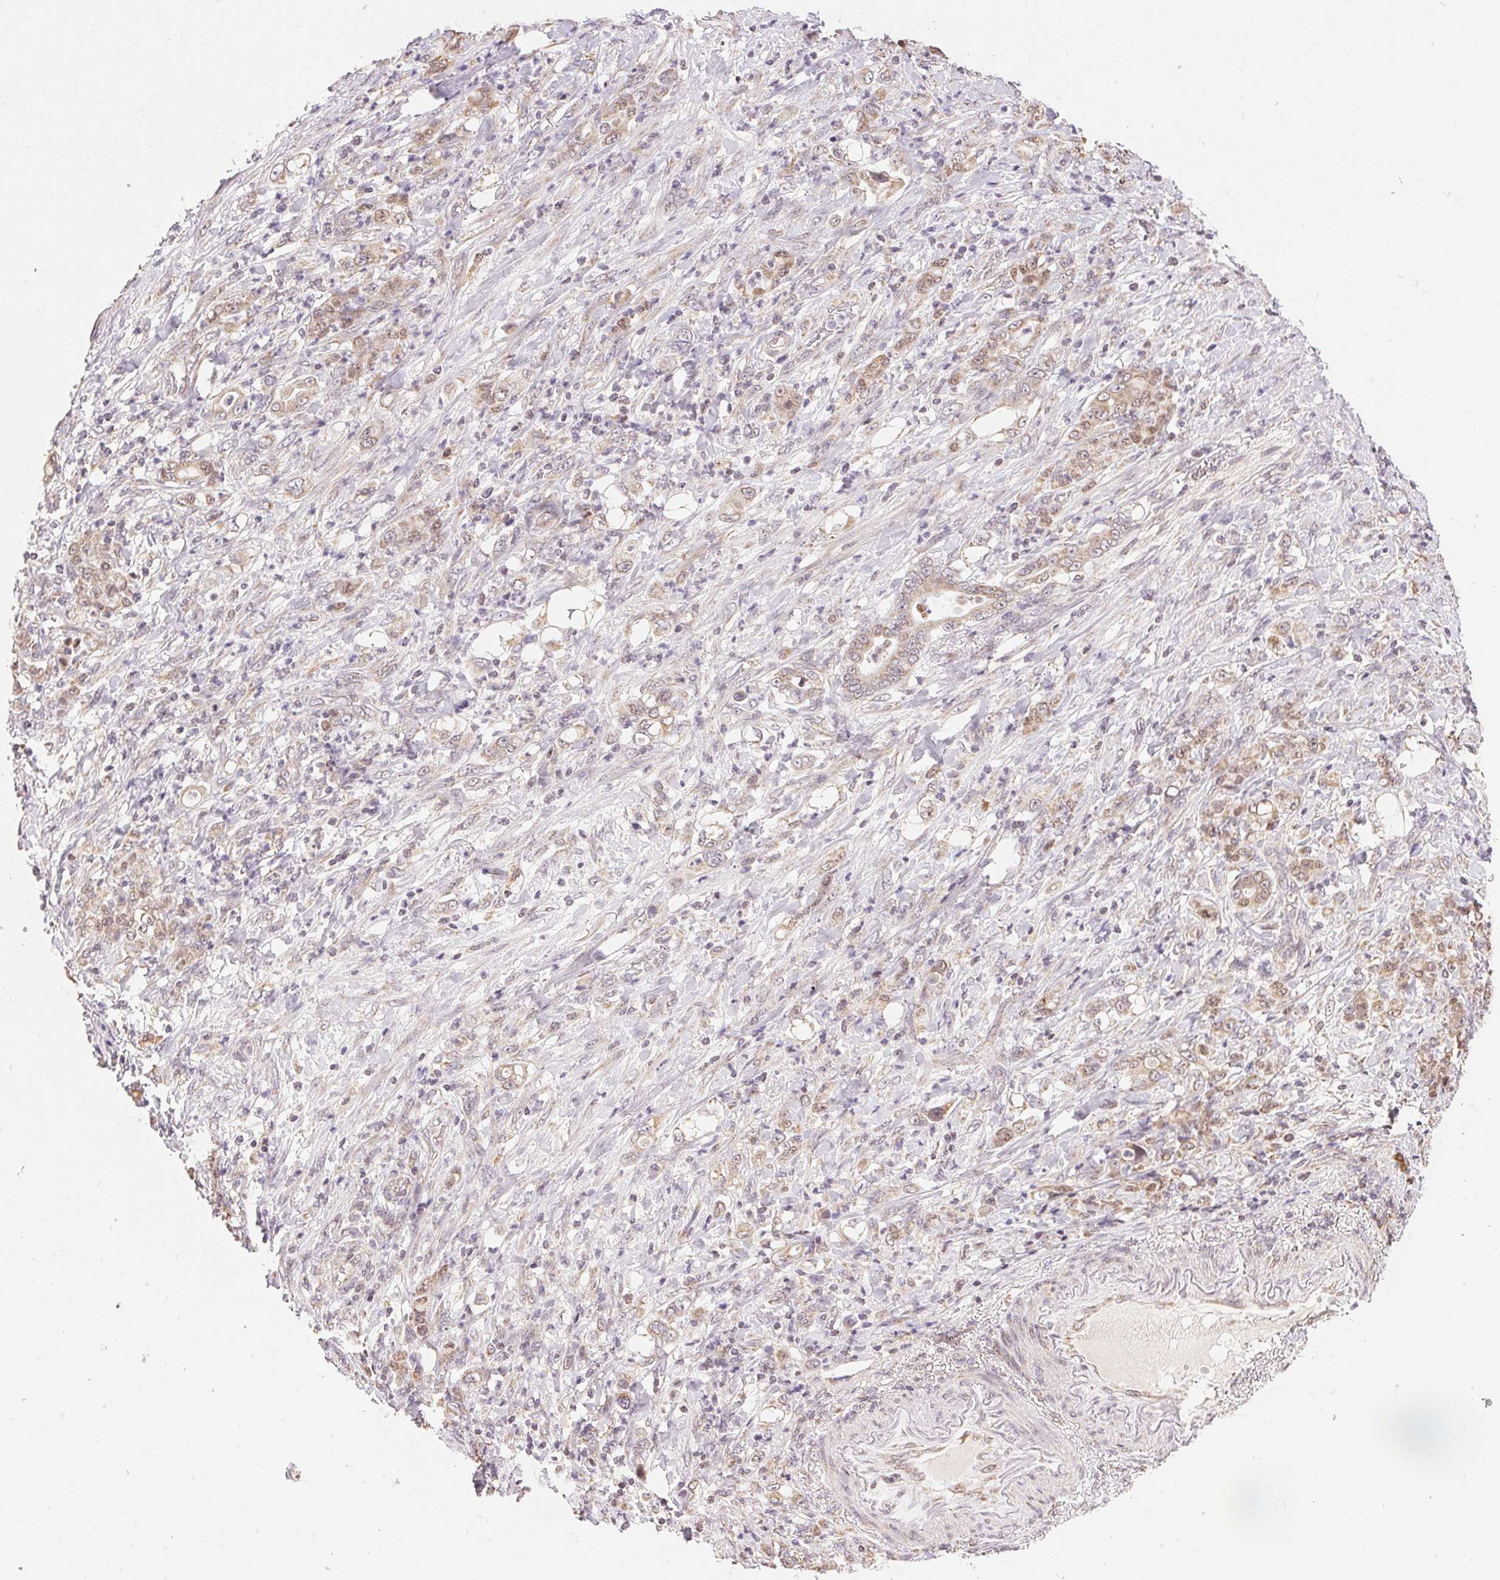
{"staining": {"intensity": "weak", "quantity": "25%-75%", "location": "cytoplasmic/membranous"}, "tissue": "stomach cancer", "cell_type": "Tumor cells", "image_type": "cancer", "snomed": [{"axis": "morphology", "description": "Adenocarcinoma, NOS"}, {"axis": "topography", "description": "Stomach"}], "caption": "Immunohistochemistry of stomach cancer reveals low levels of weak cytoplasmic/membranous staining in about 25%-75% of tumor cells.", "gene": "PIWIL4", "patient": {"sex": "female", "age": 79}}